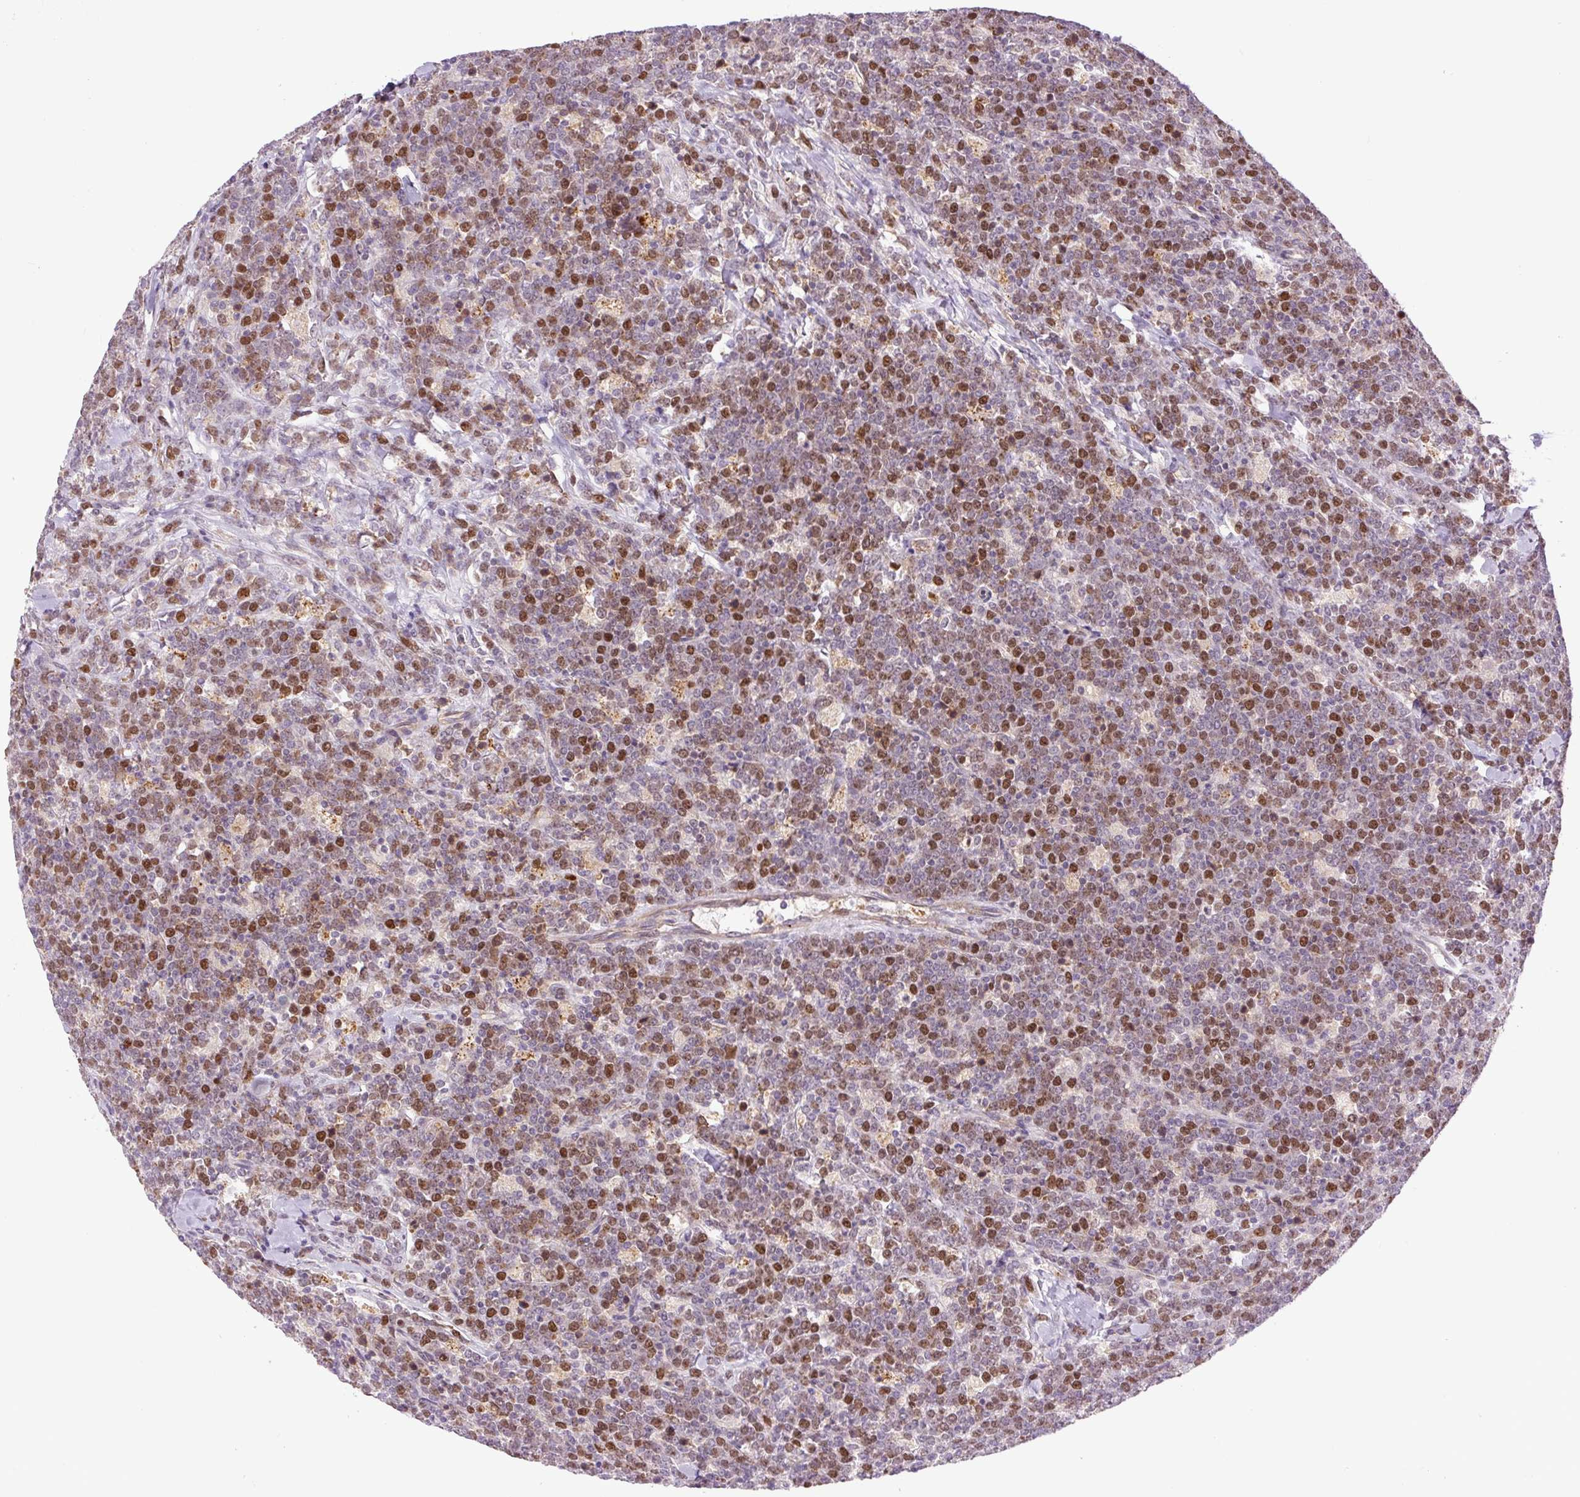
{"staining": {"intensity": "moderate", "quantity": ">75%", "location": "nuclear"}, "tissue": "lymphoma", "cell_type": "Tumor cells", "image_type": "cancer", "snomed": [{"axis": "morphology", "description": "Malignant lymphoma, non-Hodgkin's type, High grade"}, {"axis": "topography", "description": "Small intestine"}], "caption": "IHC of human high-grade malignant lymphoma, non-Hodgkin's type reveals medium levels of moderate nuclear staining in approximately >75% of tumor cells. (Stains: DAB (3,3'-diaminobenzidine) in brown, nuclei in blue, Microscopy: brightfield microscopy at high magnification).", "gene": "KIFC1", "patient": {"sex": "male", "age": 8}}